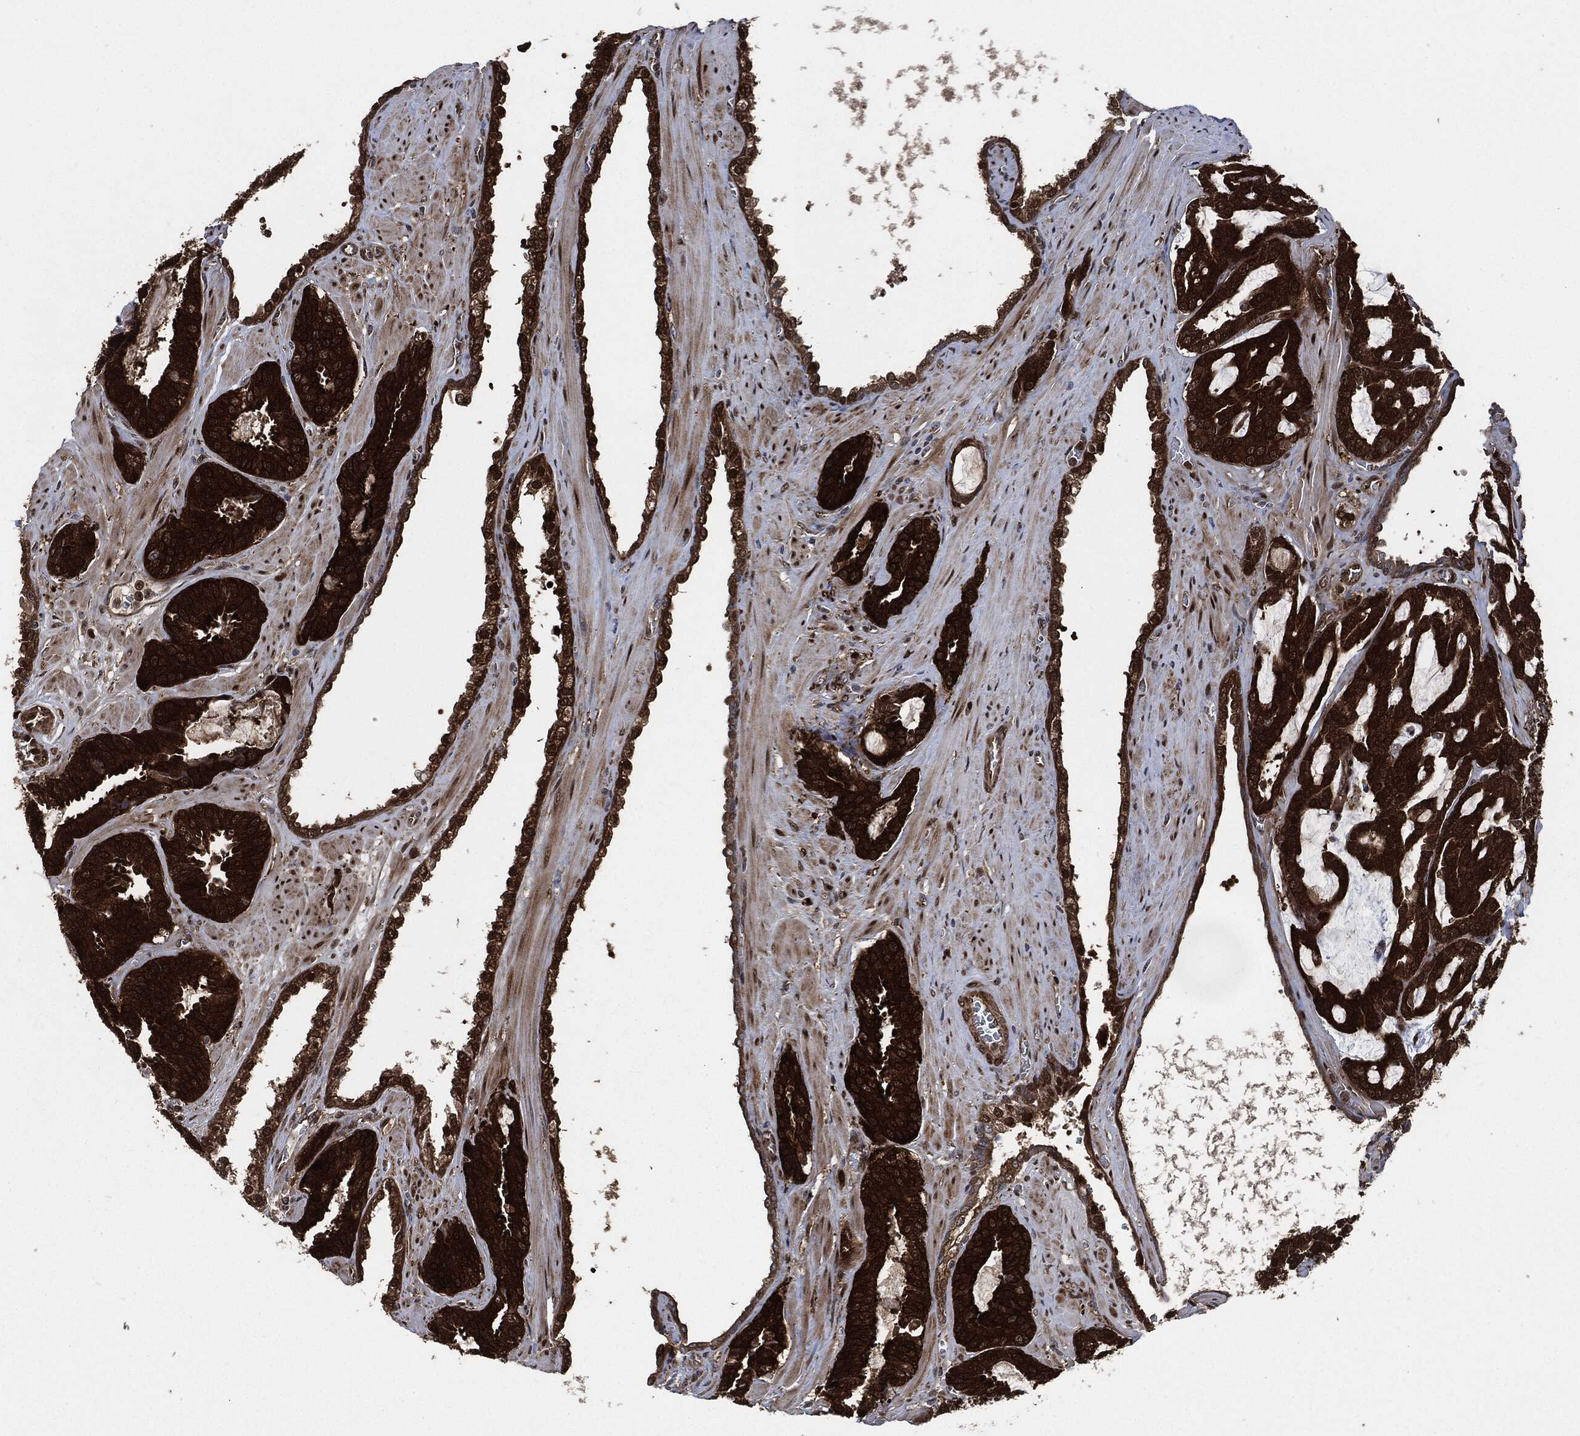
{"staining": {"intensity": "strong", "quantity": ">75%", "location": "cytoplasmic/membranous,nuclear"}, "tissue": "prostate cancer", "cell_type": "Tumor cells", "image_type": "cancer", "snomed": [{"axis": "morphology", "description": "Adenocarcinoma, NOS"}, {"axis": "topography", "description": "Prostate"}], "caption": "Strong cytoplasmic/membranous and nuclear expression for a protein is present in approximately >75% of tumor cells of adenocarcinoma (prostate) using immunohistochemistry (IHC).", "gene": "DCTN1", "patient": {"sex": "male", "age": 67}}